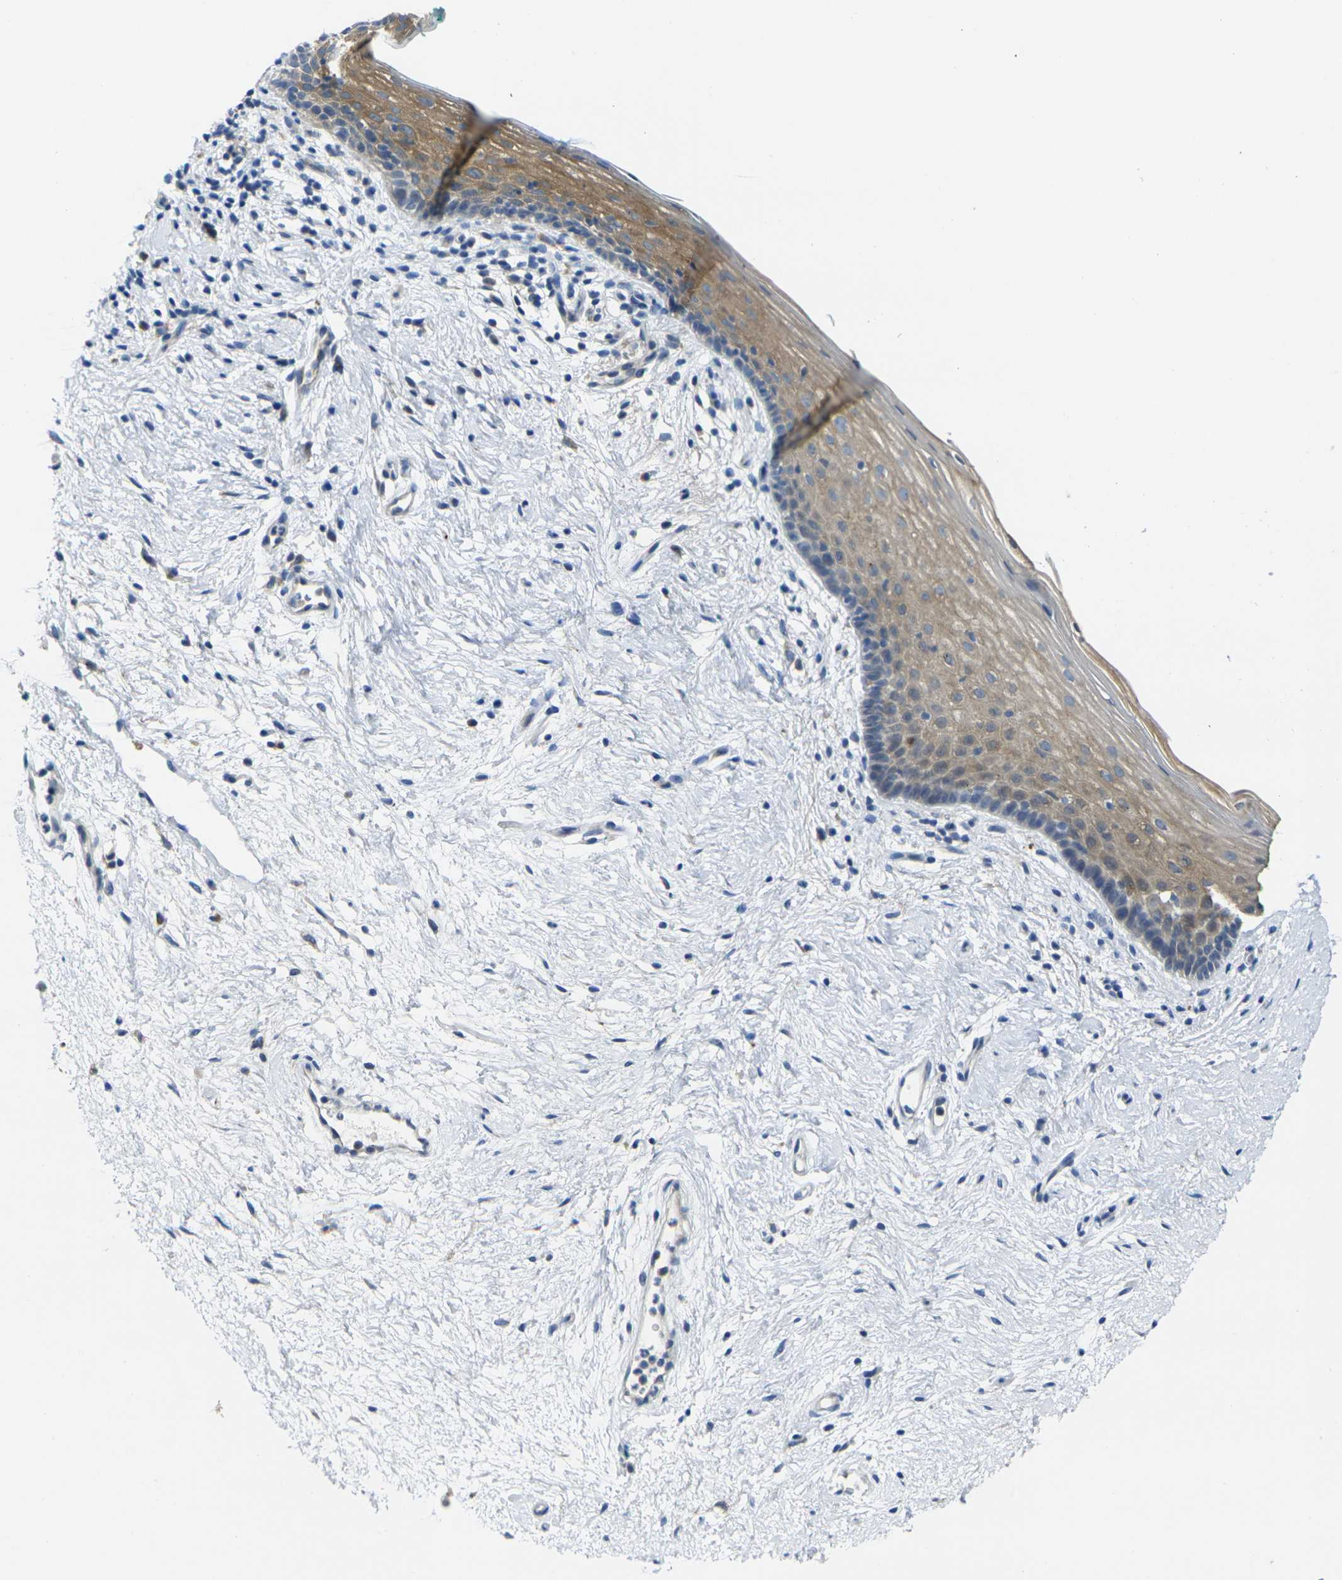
{"staining": {"intensity": "moderate", "quantity": "25%-75%", "location": "cytoplasmic/membranous"}, "tissue": "vagina", "cell_type": "Squamous epithelial cells", "image_type": "normal", "snomed": [{"axis": "morphology", "description": "Normal tissue, NOS"}, {"axis": "topography", "description": "Vagina"}], "caption": "Human vagina stained for a protein (brown) demonstrates moderate cytoplasmic/membranous positive staining in approximately 25%-75% of squamous epithelial cells.", "gene": "GNA12", "patient": {"sex": "female", "age": 44}}